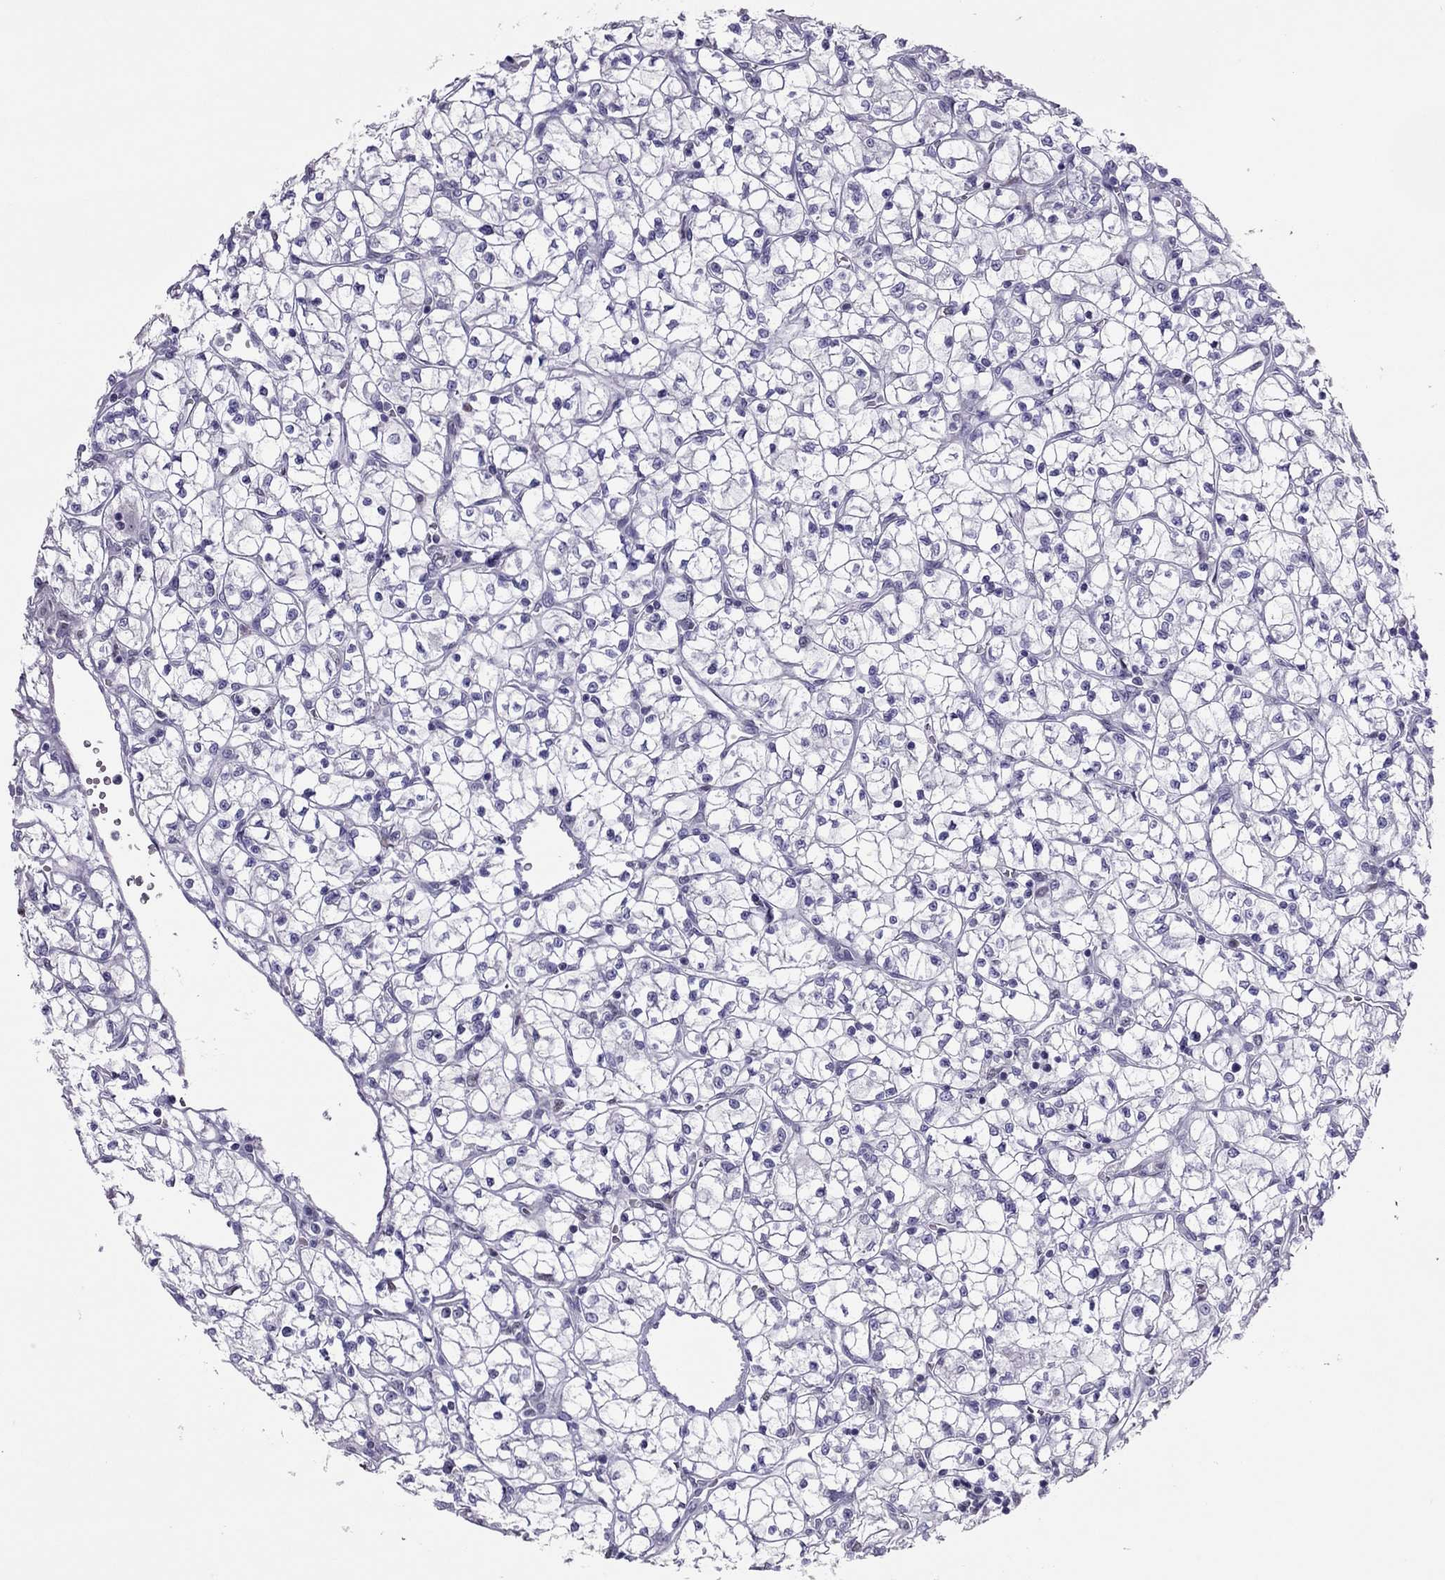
{"staining": {"intensity": "negative", "quantity": "none", "location": "none"}, "tissue": "renal cancer", "cell_type": "Tumor cells", "image_type": "cancer", "snomed": [{"axis": "morphology", "description": "Adenocarcinoma, NOS"}, {"axis": "topography", "description": "Kidney"}], "caption": "Tumor cells are negative for brown protein staining in renal cancer.", "gene": "SPINT3", "patient": {"sex": "female", "age": 64}}